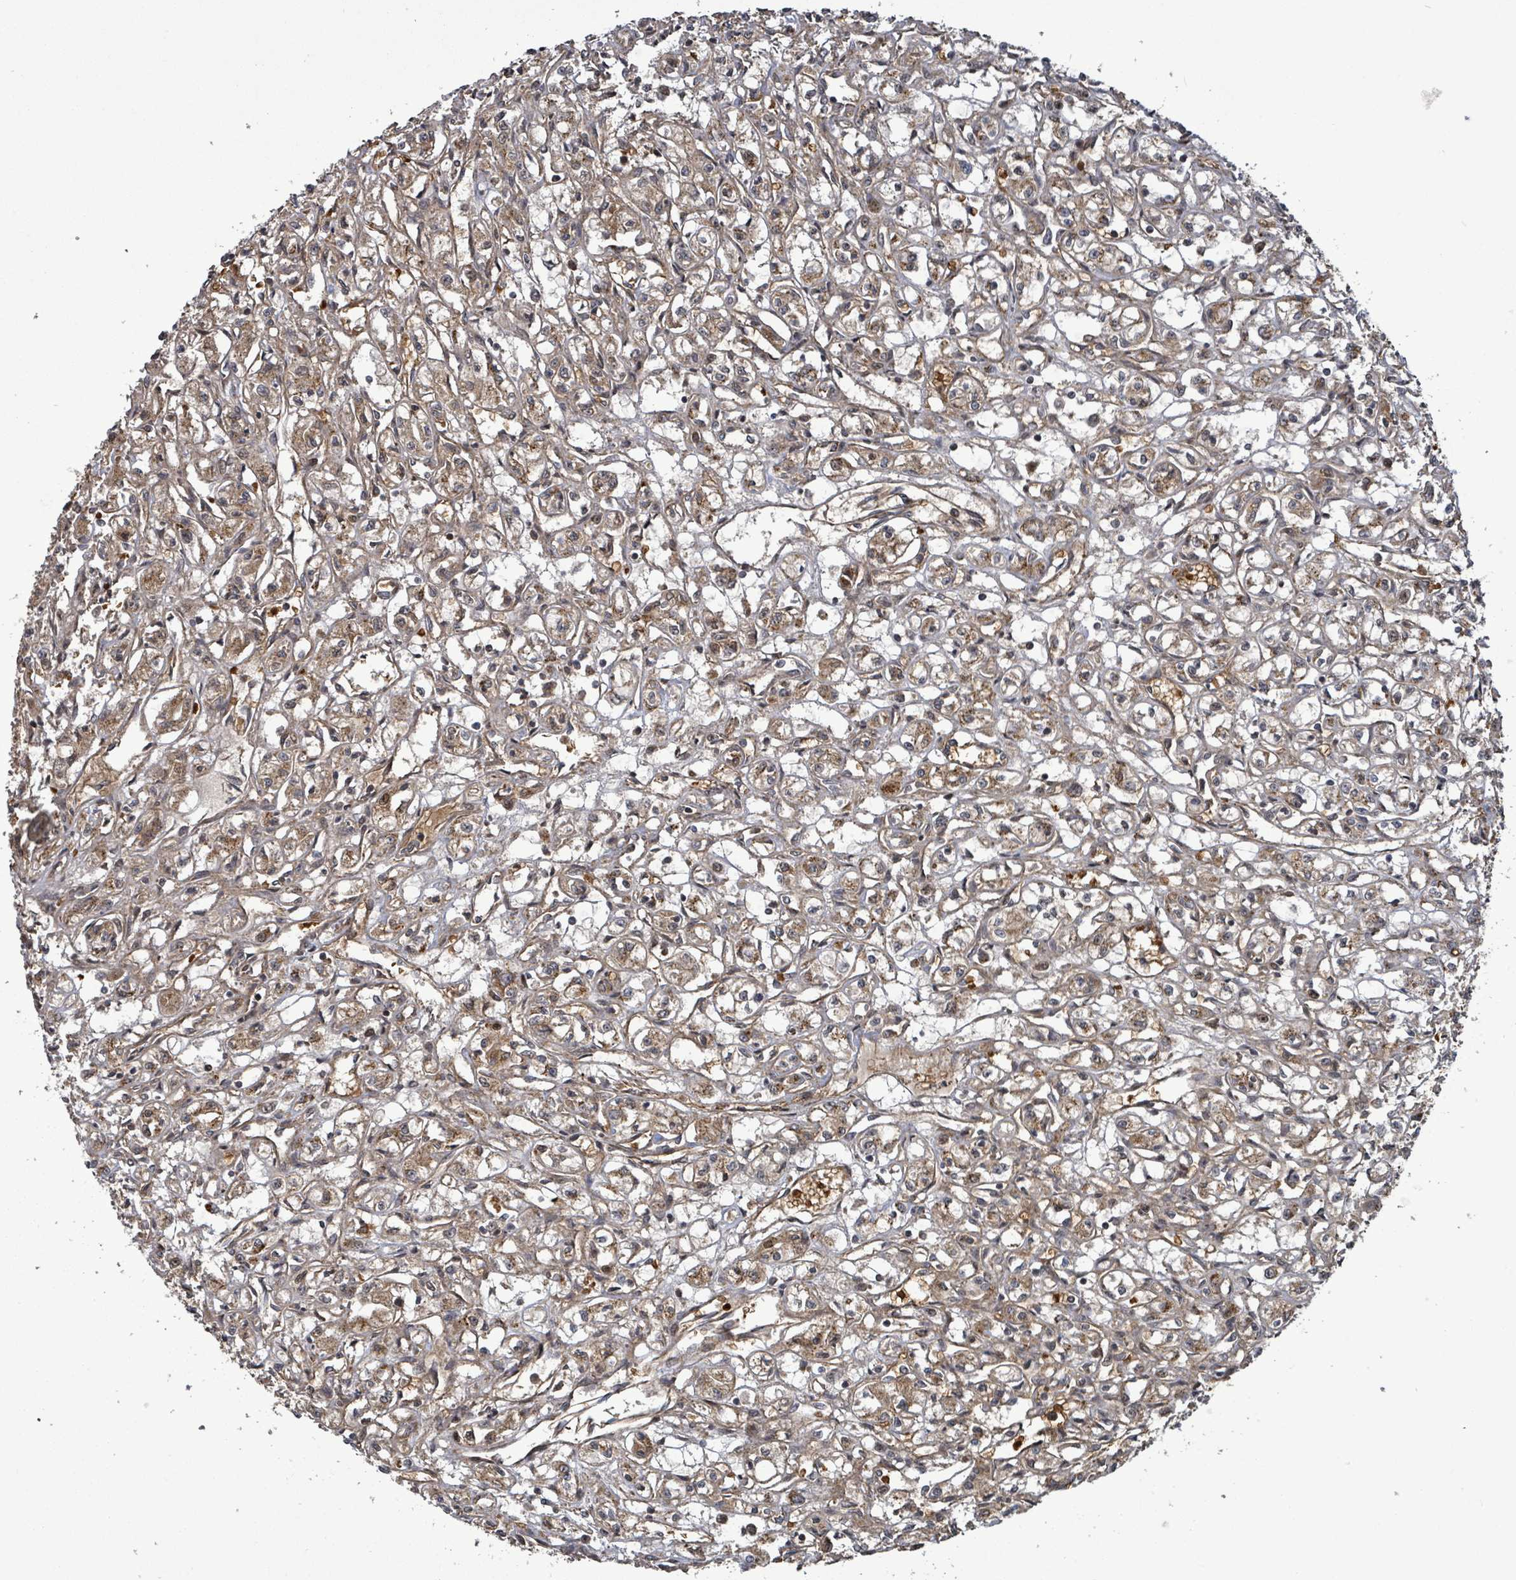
{"staining": {"intensity": "moderate", "quantity": "25%-75%", "location": "cytoplasmic/membranous"}, "tissue": "renal cancer", "cell_type": "Tumor cells", "image_type": "cancer", "snomed": [{"axis": "morphology", "description": "Adenocarcinoma, NOS"}, {"axis": "topography", "description": "Kidney"}], "caption": "Adenocarcinoma (renal) was stained to show a protein in brown. There is medium levels of moderate cytoplasmic/membranous staining in about 25%-75% of tumor cells. The staining was performed using DAB (3,3'-diaminobenzidine) to visualize the protein expression in brown, while the nuclei were stained in blue with hematoxylin (Magnification: 20x).", "gene": "PATZ1", "patient": {"sex": "male", "age": 56}}